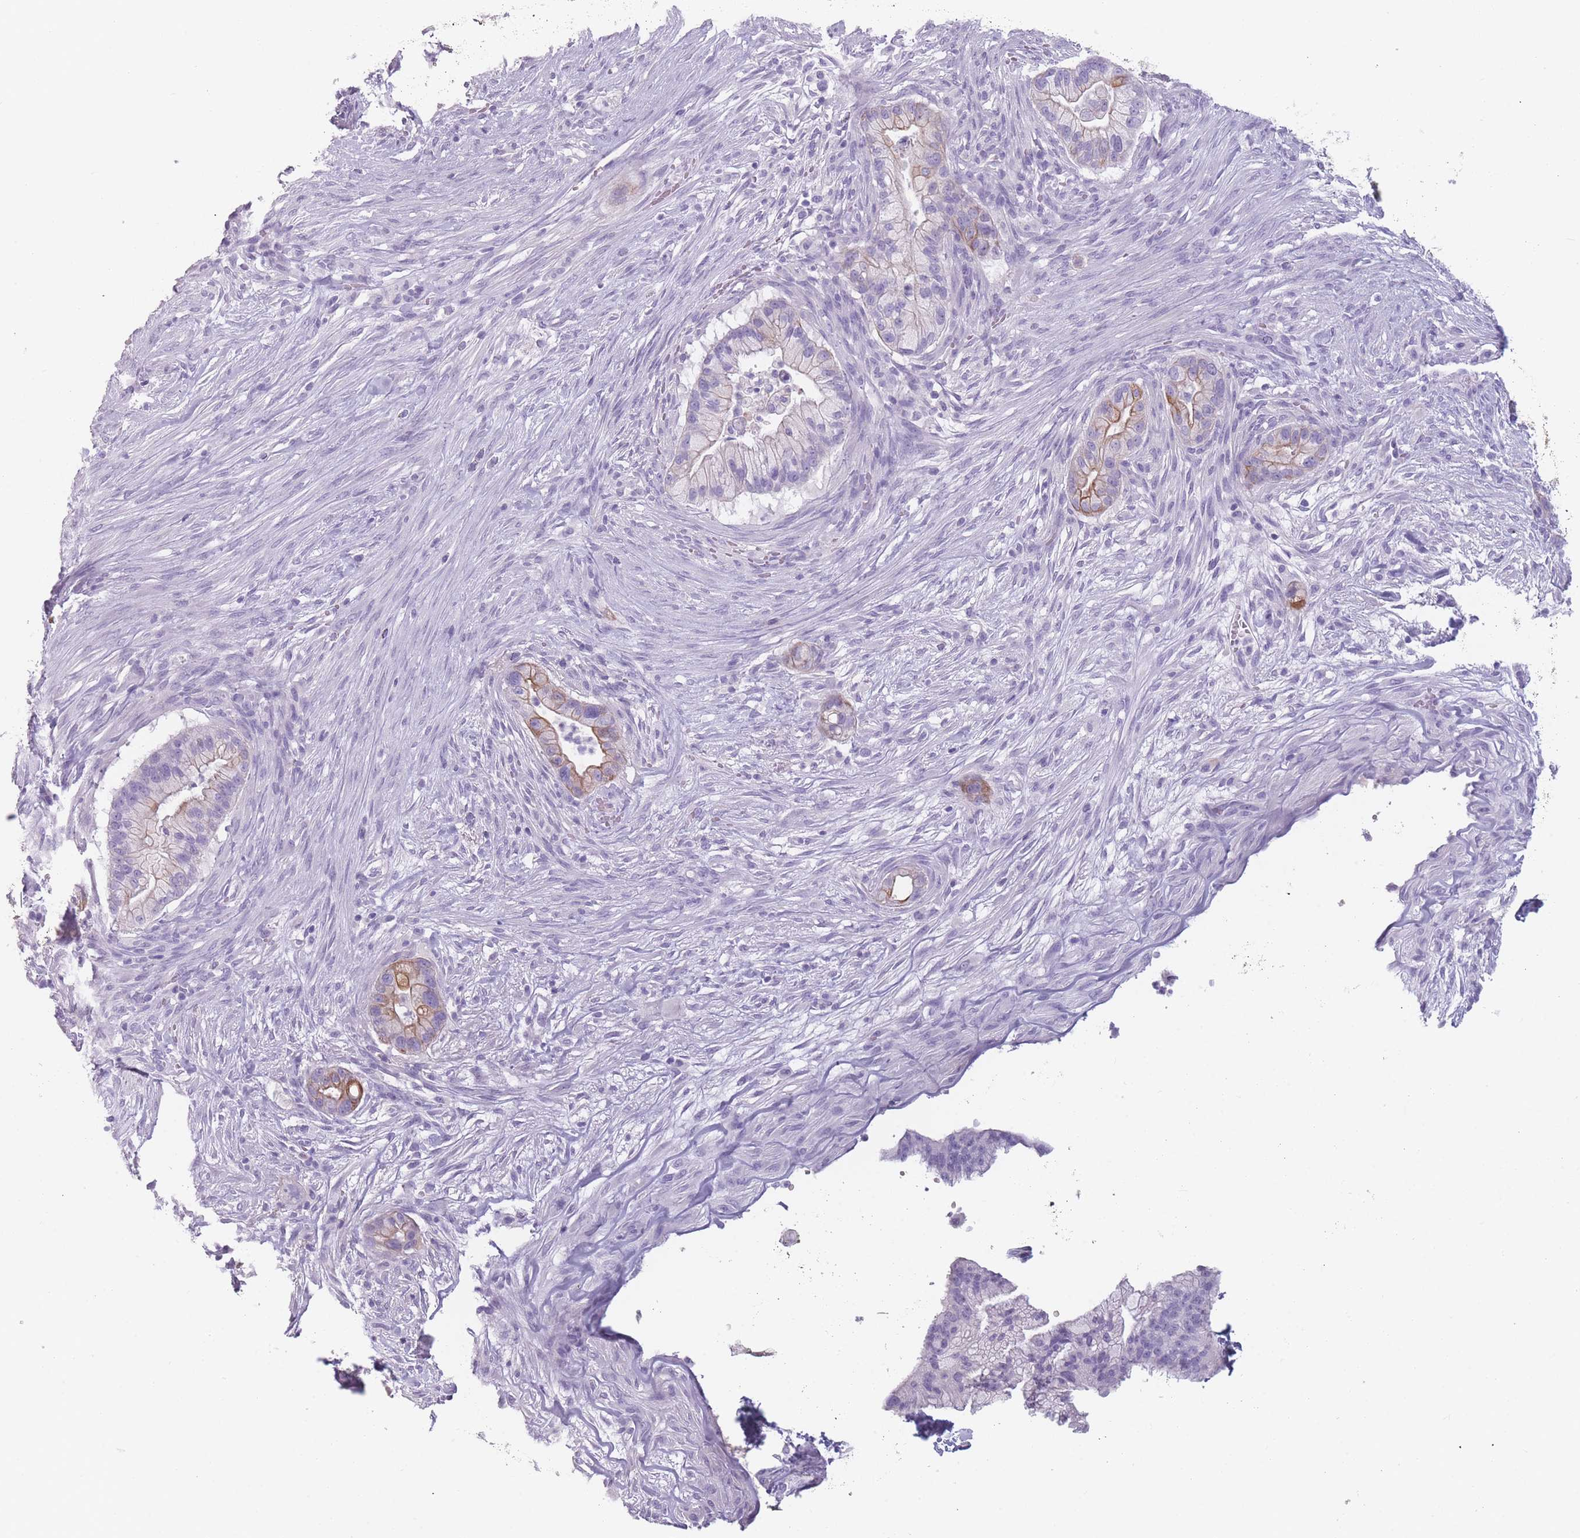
{"staining": {"intensity": "moderate", "quantity": "<25%", "location": "cytoplasmic/membranous"}, "tissue": "pancreatic cancer", "cell_type": "Tumor cells", "image_type": "cancer", "snomed": [{"axis": "morphology", "description": "Adenocarcinoma, NOS"}, {"axis": "topography", "description": "Pancreas"}], "caption": "Protein expression analysis of pancreatic cancer exhibits moderate cytoplasmic/membranous expression in approximately <25% of tumor cells.", "gene": "PPFIA3", "patient": {"sex": "male", "age": 44}}